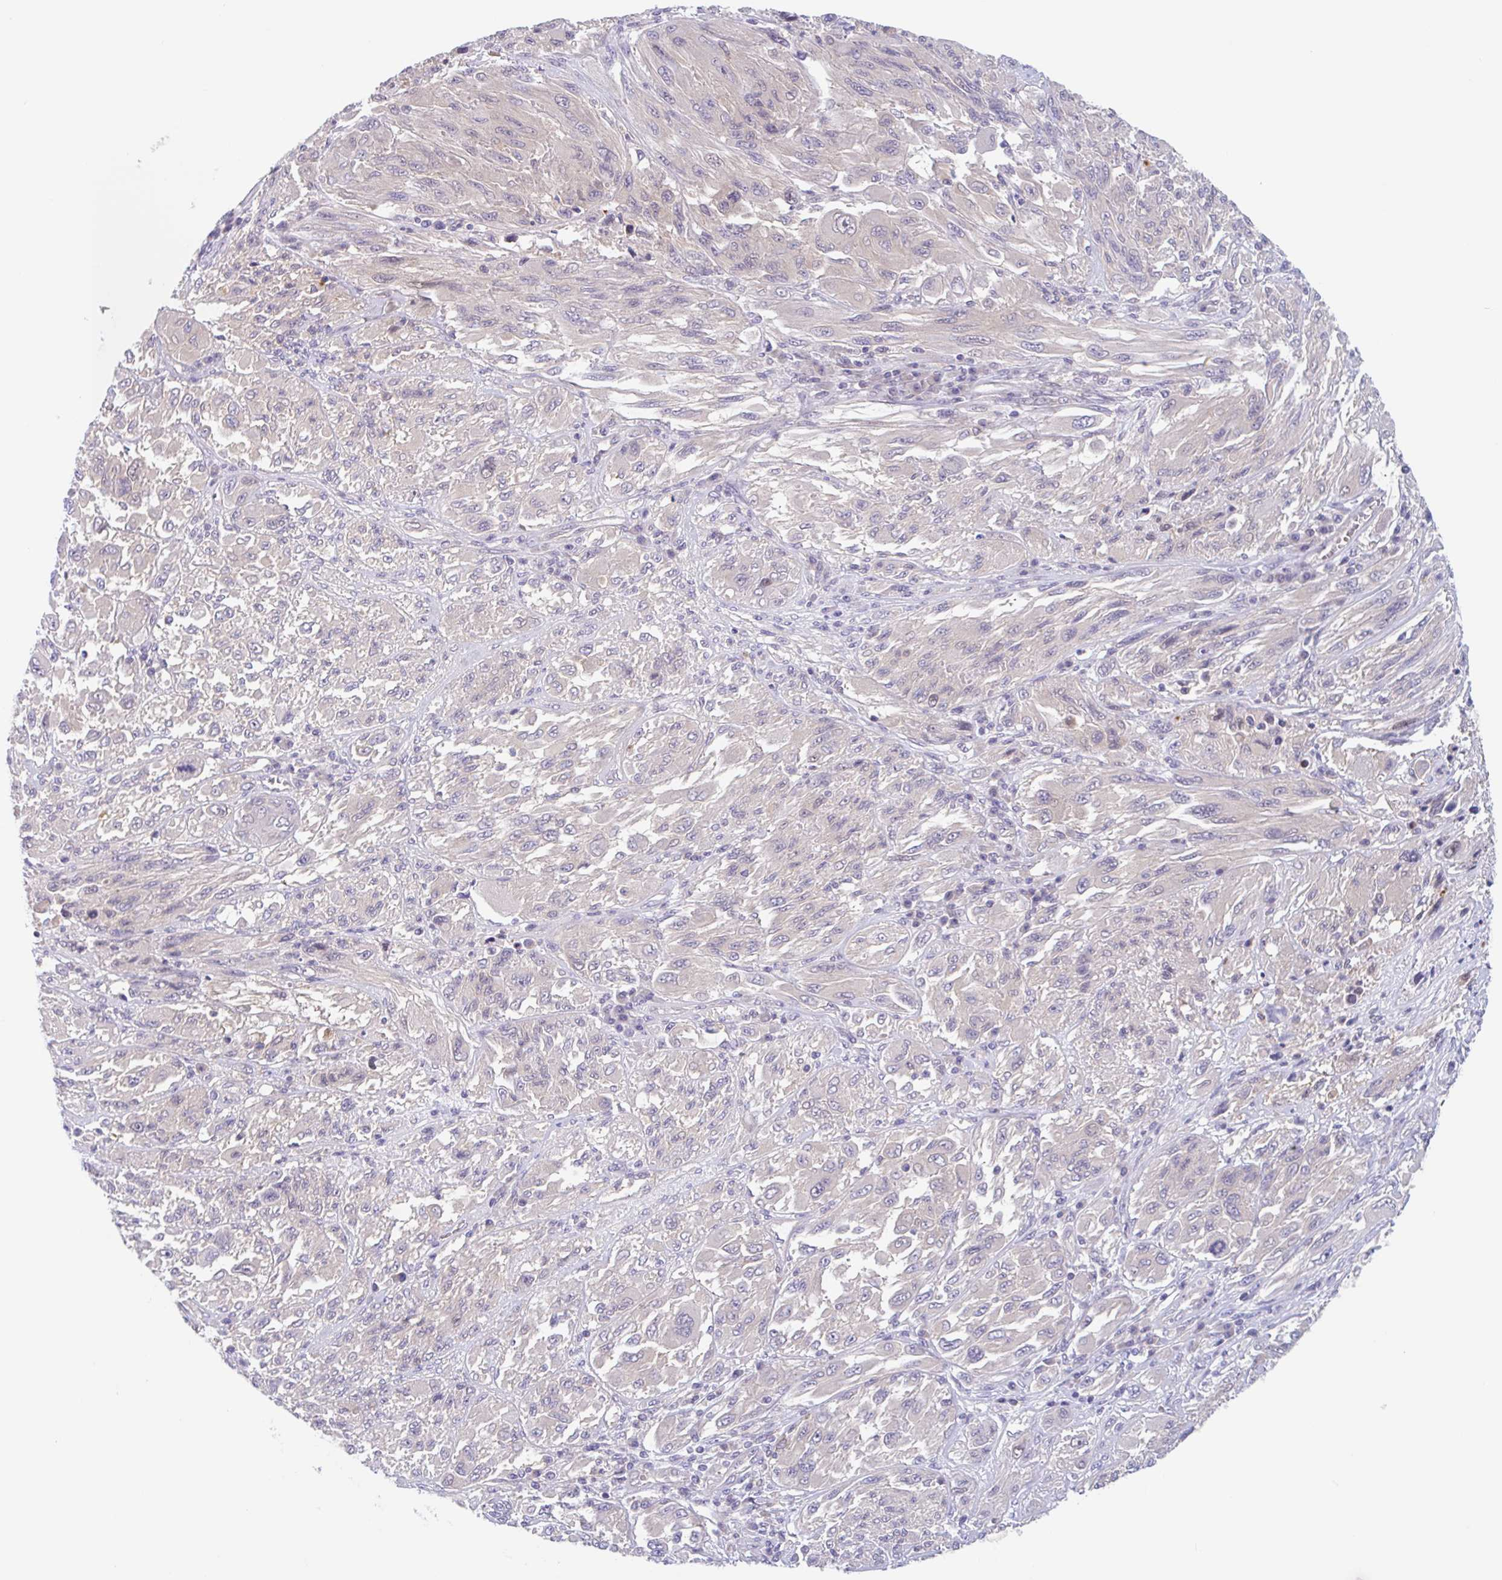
{"staining": {"intensity": "negative", "quantity": "none", "location": "none"}, "tissue": "melanoma", "cell_type": "Tumor cells", "image_type": "cancer", "snomed": [{"axis": "morphology", "description": "Malignant melanoma, NOS"}, {"axis": "topography", "description": "Skin"}], "caption": "Tumor cells show no significant protein positivity in malignant melanoma.", "gene": "TMEM86A", "patient": {"sex": "female", "age": 91}}